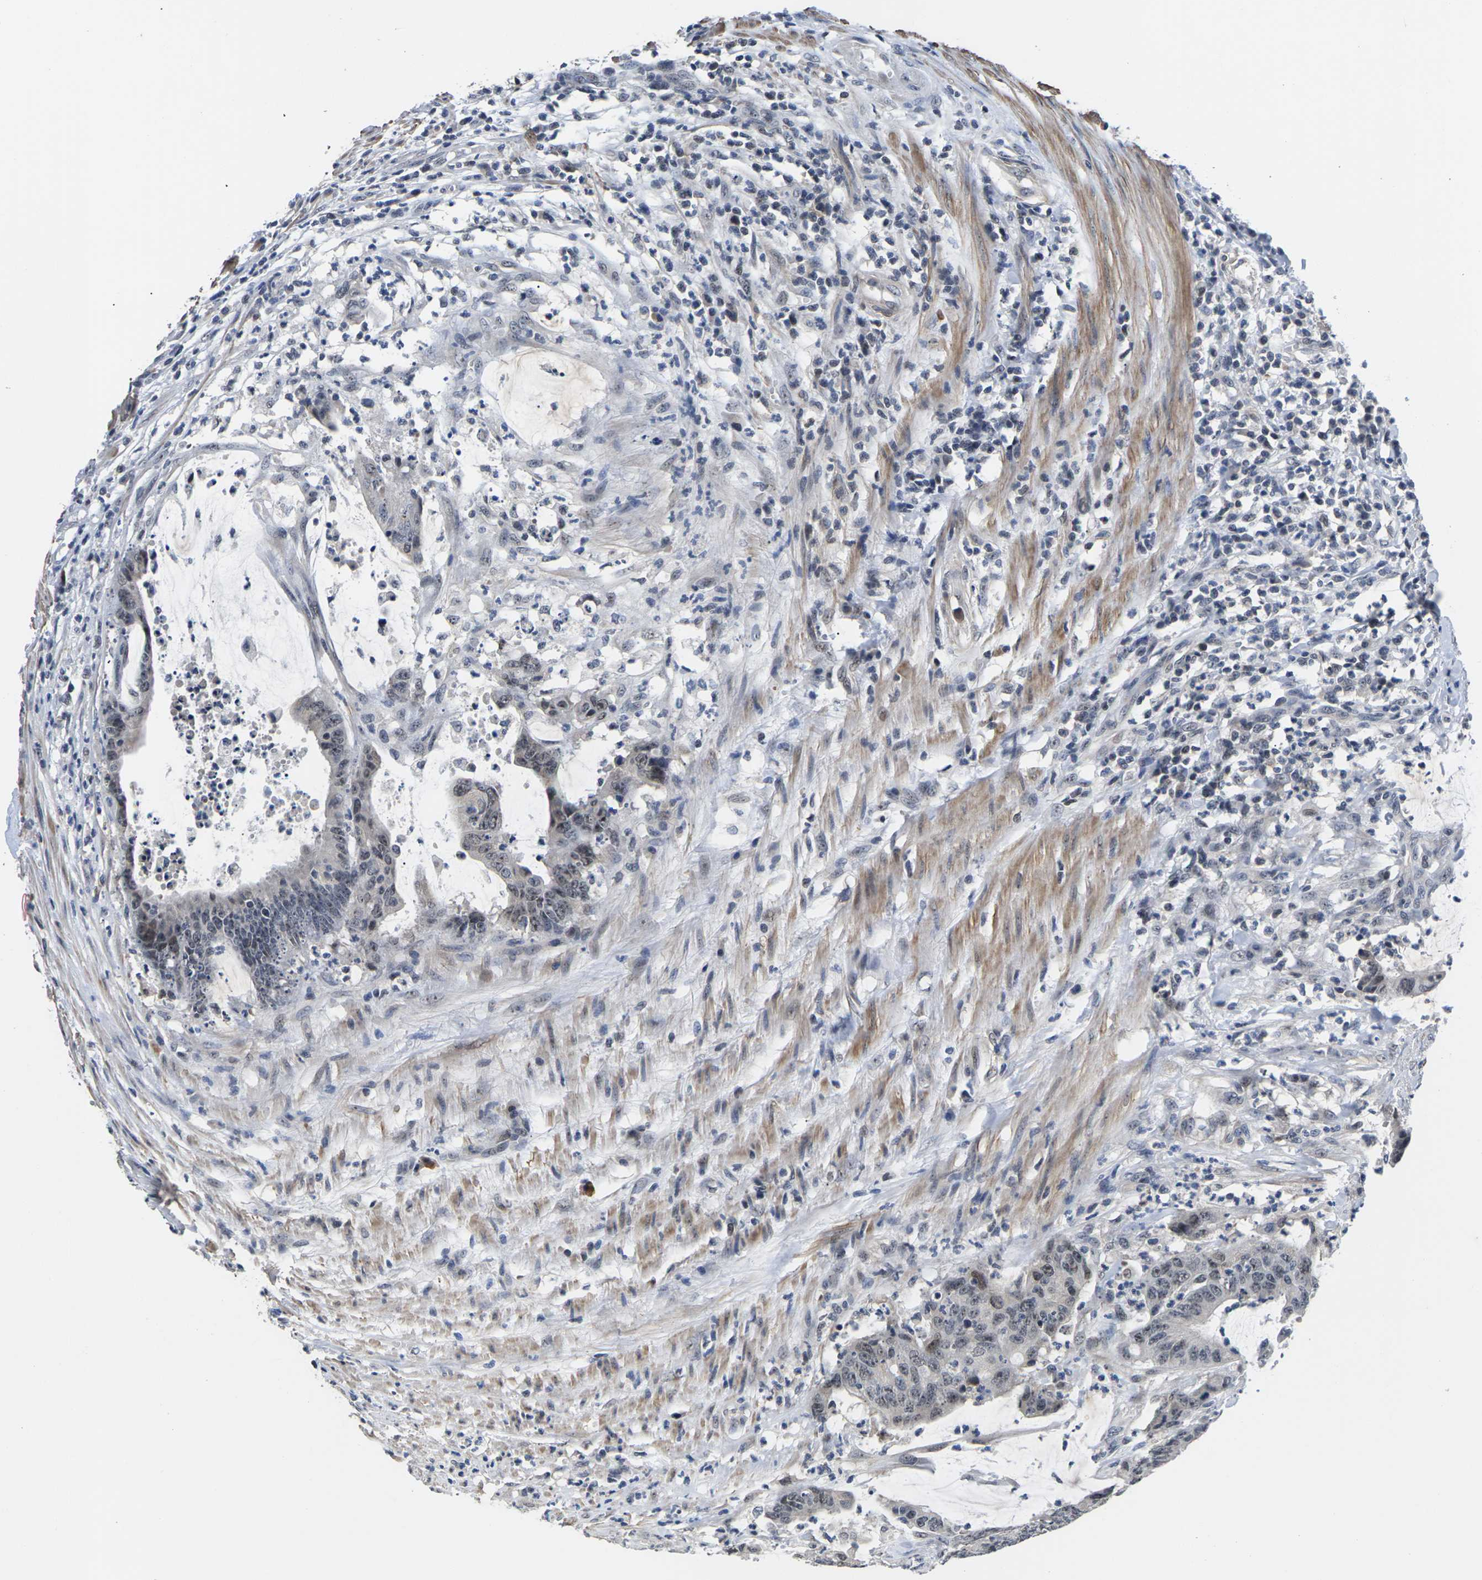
{"staining": {"intensity": "weak", "quantity": "<25%", "location": "cytoplasmic/membranous,nuclear"}, "tissue": "colorectal cancer", "cell_type": "Tumor cells", "image_type": "cancer", "snomed": [{"axis": "morphology", "description": "Adenocarcinoma, NOS"}, {"axis": "topography", "description": "Rectum"}], "caption": "A histopathology image of human colorectal adenocarcinoma is negative for staining in tumor cells. (Stains: DAB (3,3'-diaminobenzidine) immunohistochemistry (IHC) with hematoxylin counter stain, Microscopy: brightfield microscopy at high magnification).", "gene": "ST6GAL2", "patient": {"sex": "female", "age": 66}}